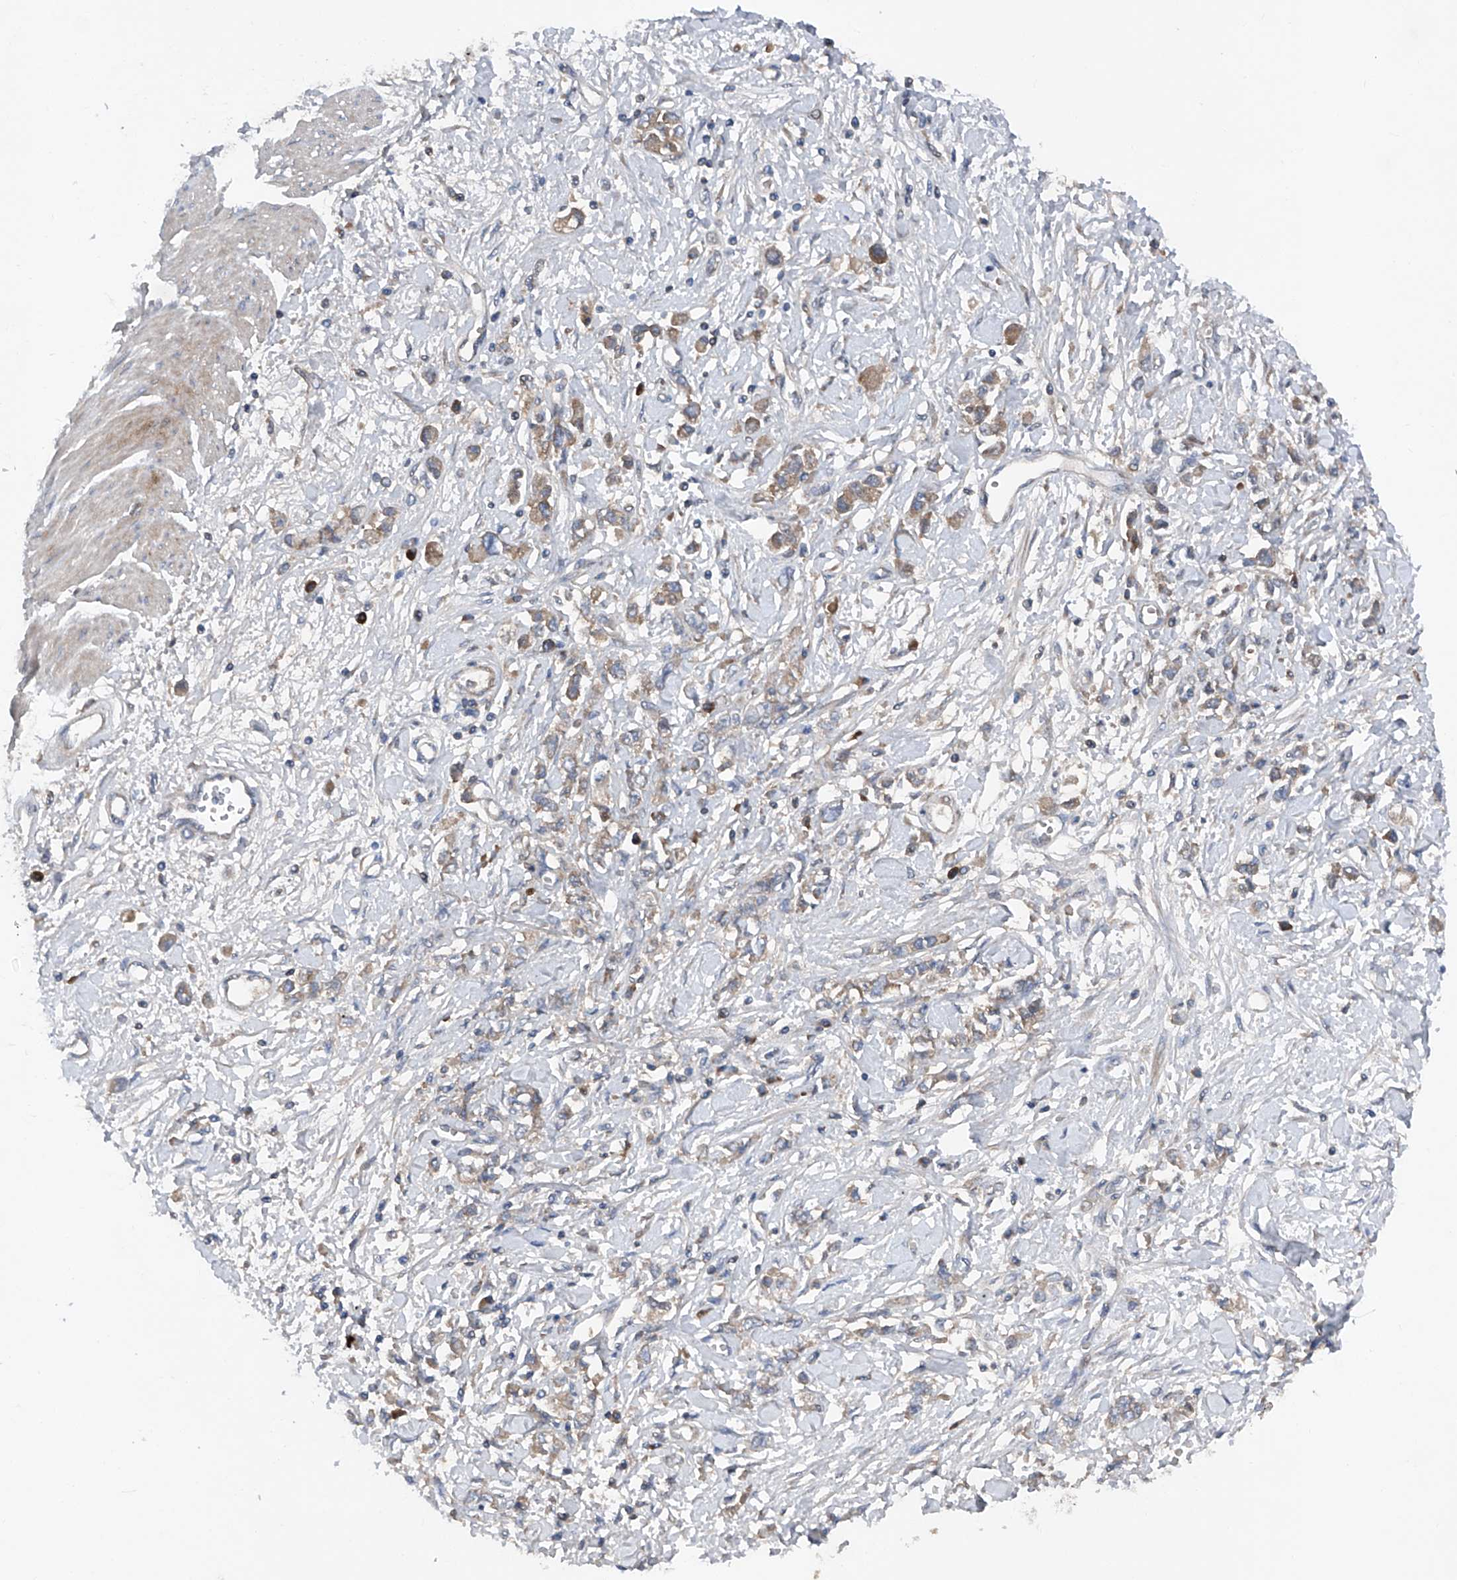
{"staining": {"intensity": "moderate", "quantity": ">75%", "location": "cytoplasmic/membranous"}, "tissue": "stomach cancer", "cell_type": "Tumor cells", "image_type": "cancer", "snomed": [{"axis": "morphology", "description": "Adenocarcinoma, NOS"}, {"axis": "topography", "description": "Stomach"}], "caption": "An image of adenocarcinoma (stomach) stained for a protein demonstrates moderate cytoplasmic/membranous brown staining in tumor cells.", "gene": "DAD1", "patient": {"sex": "female", "age": 76}}